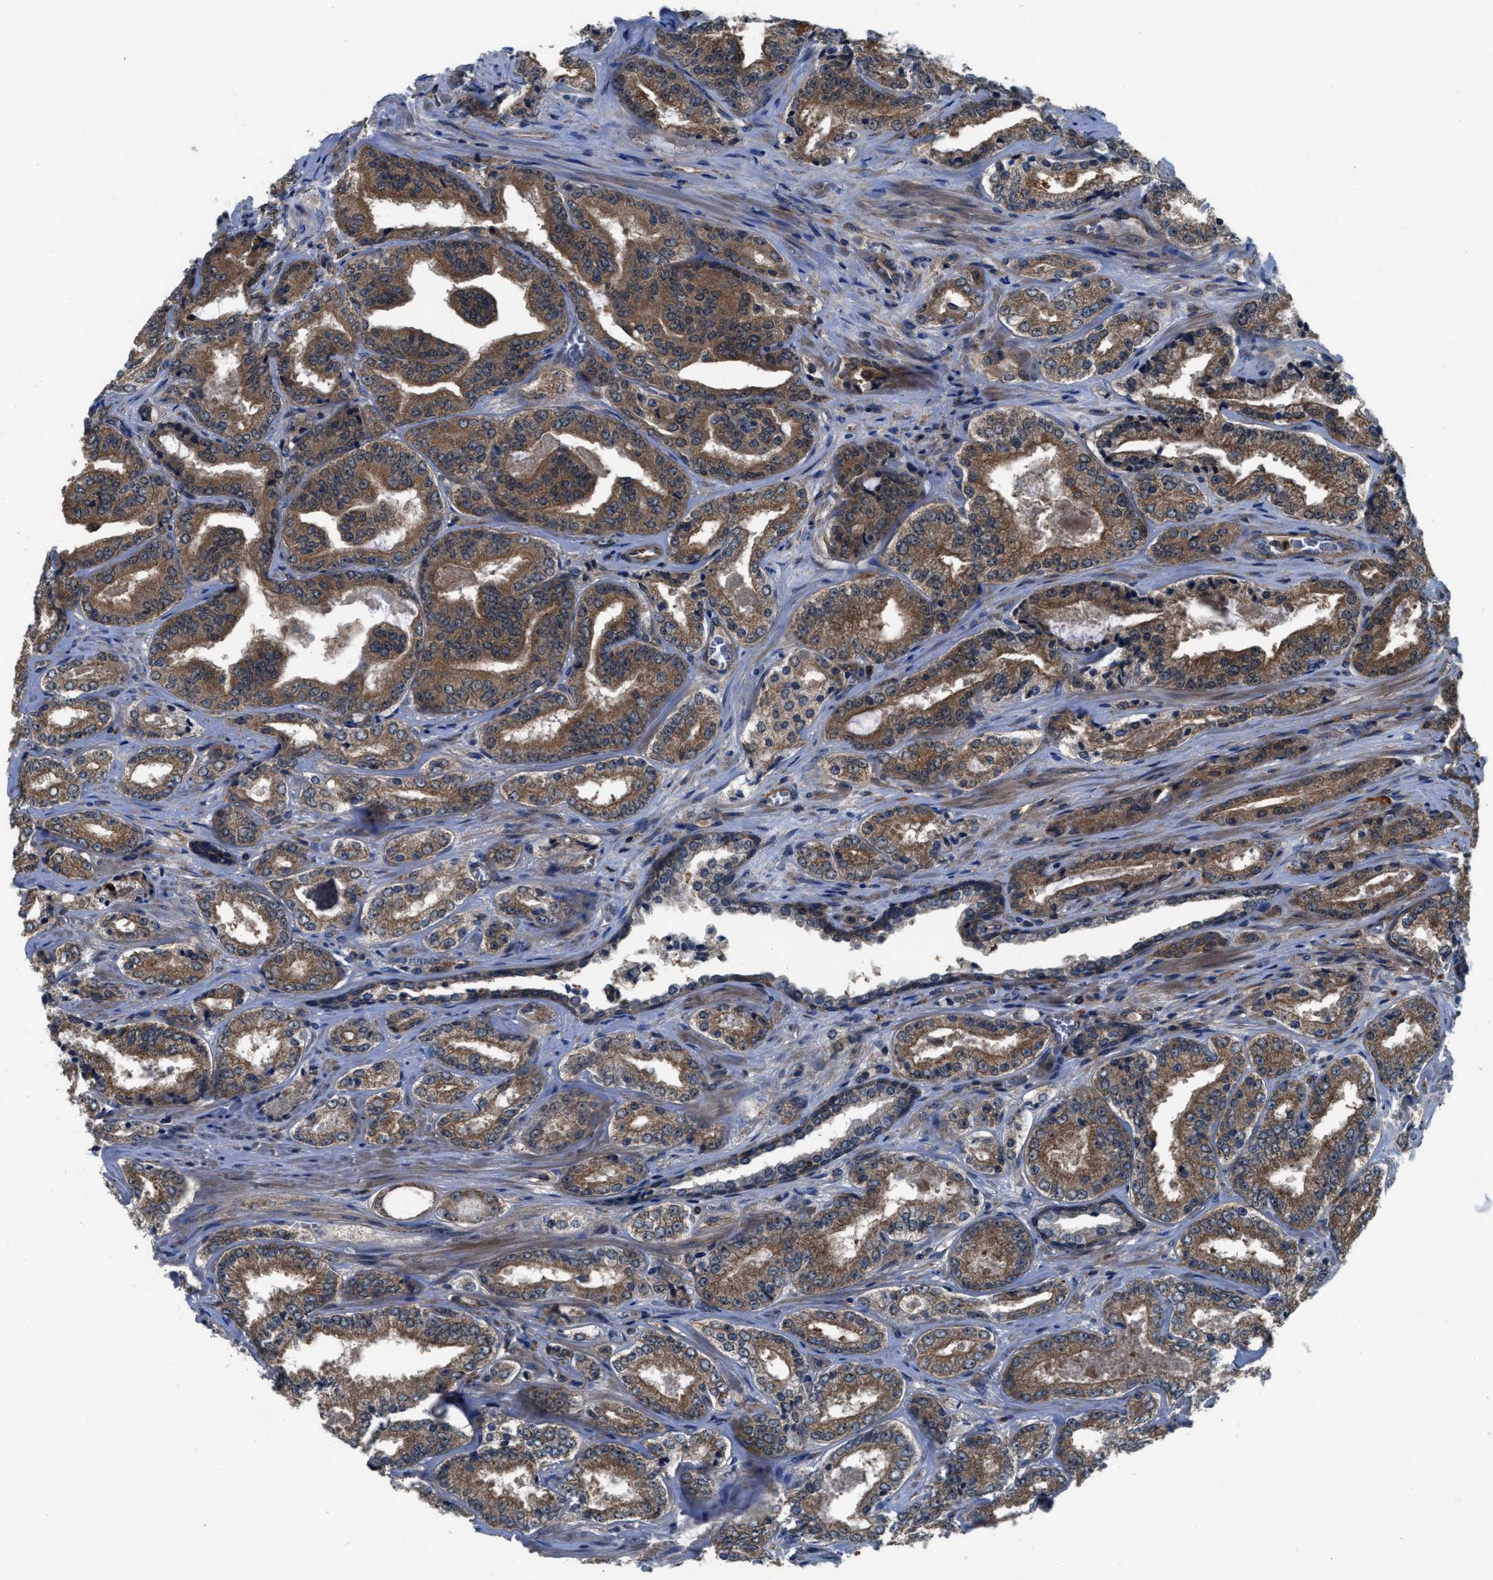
{"staining": {"intensity": "moderate", "quantity": ">75%", "location": "cytoplasmic/membranous"}, "tissue": "prostate cancer", "cell_type": "Tumor cells", "image_type": "cancer", "snomed": [{"axis": "morphology", "description": "Adenocarcinoma, High grade"}, {"axis": "topography", "description": "Prostate"}], "caption": "Human prostate high-grade adenocarcinoma stained for a protein (brown) exhibits moderate cytoplasmic/membranous positive expression in about >75% of tumor cells.", "gene": "USP25", "patient": {"sex": "male", "age": 71}}